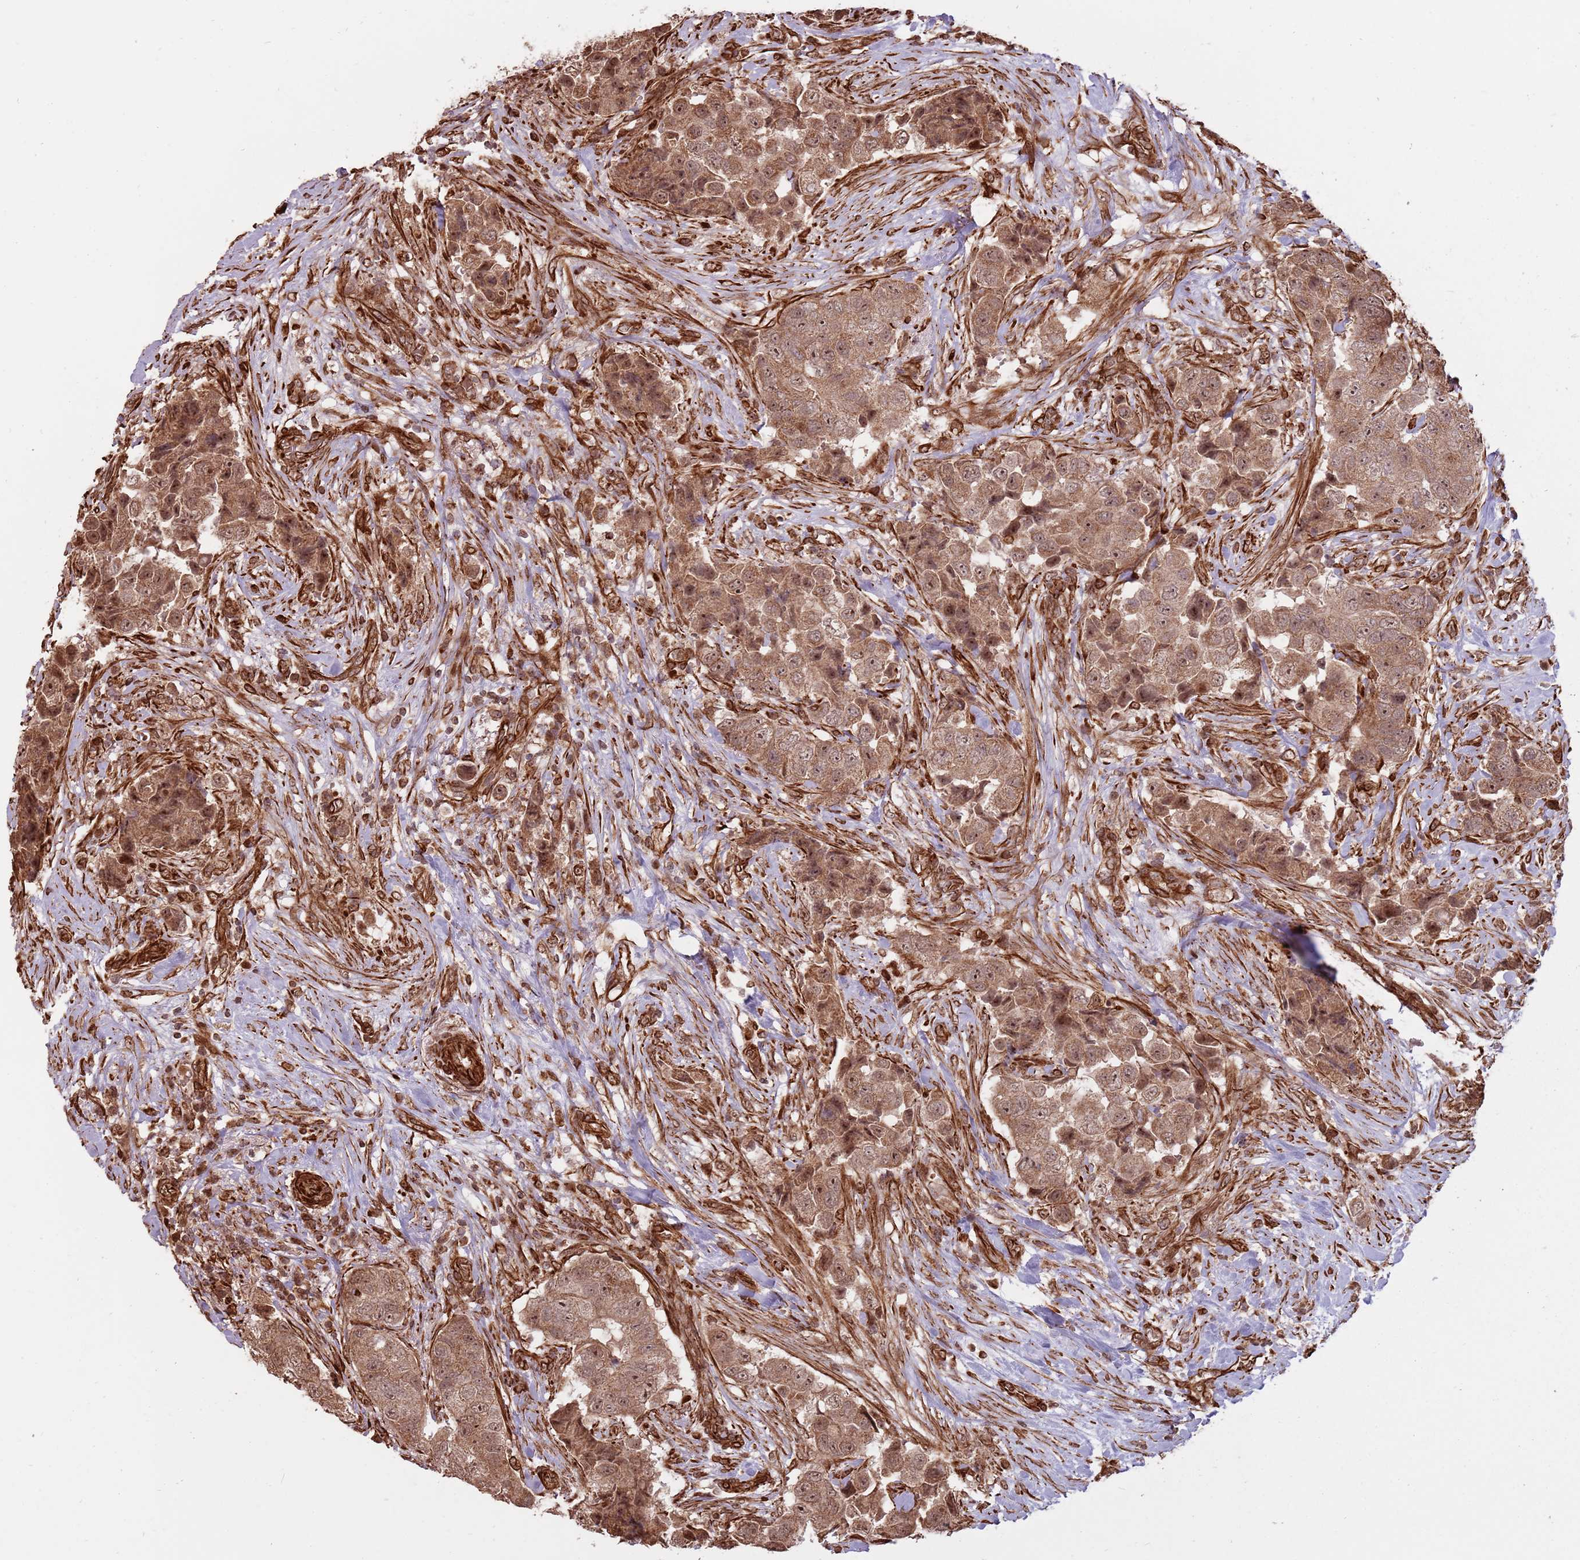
{"staining": {"intensity": "moderate", "quantity": ">75%", "location": "cytoplasmic/membranous,nuclear"}, "tissue": "breast cancer", "cell_type": "Tumor cells", "image_type": "cancer", "snomed": [{"axis": "morphology", "description": "Normal tissue, NOS"}, {"axis": "morphology", "description": "Duct carcinoma"}, {"axis": "topography", "description": "Breast"}], "caption": "Protein positivity by IHC demonstrates moderate cytoplasmic/membranous and nuclear staining in approximately >75% of tumor cells in breast intraductal carcinoma. The staining is performed using DAB (3,3'-diaminobenzidine) brown chromogen to label protein expression. The nuclei are counter-stained blue using hematoxylin.", "gene": "ADAMTS3", "patient": {"sex": "female", "age": 62}}